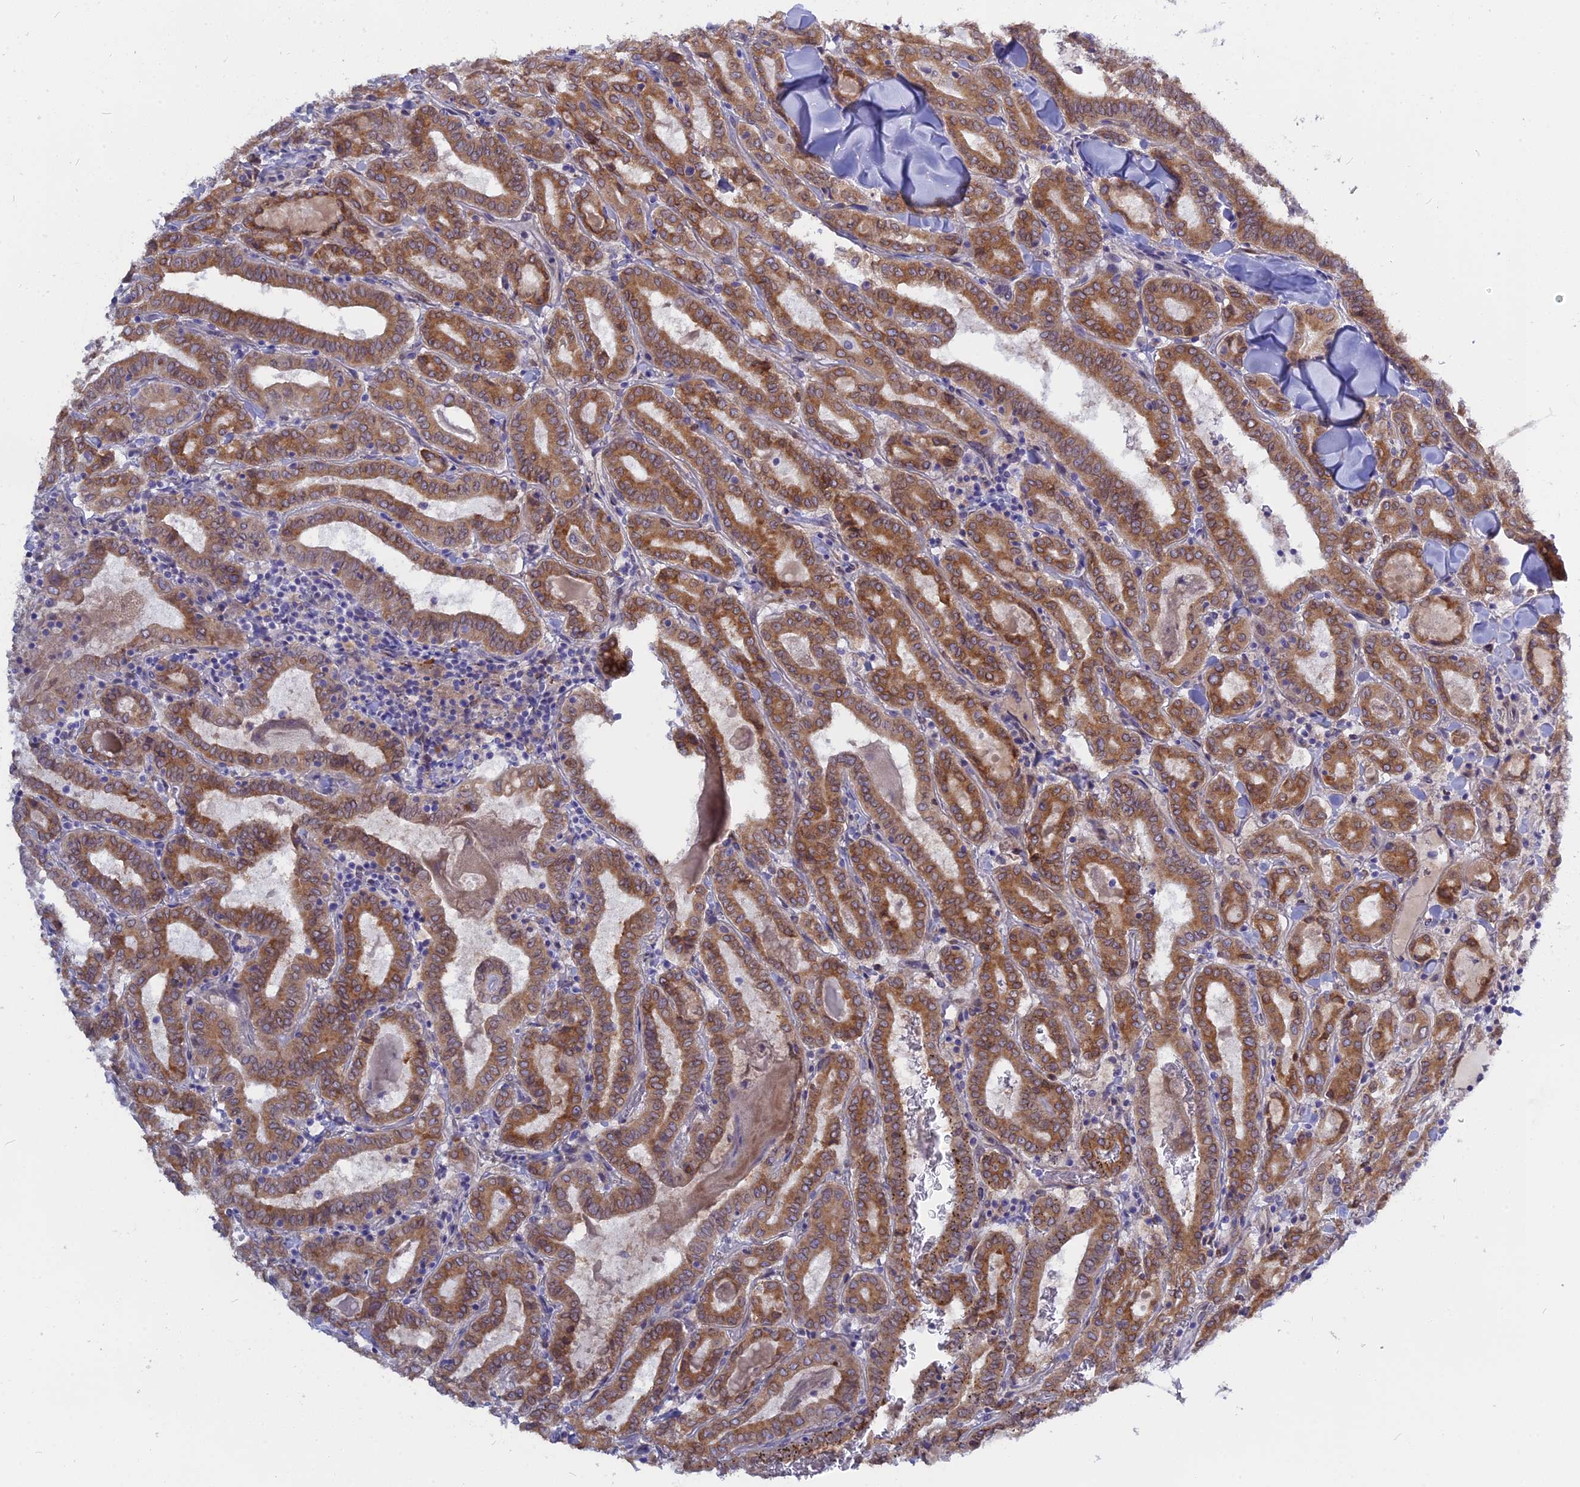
{"staining": {"intensity": "moderate", "quantity": ">75%", "location": "cytoplasmic/membranous"}, "tissue": "thyroid cancer", "cell_type": "Tumor cells", "image_type": "cancer", "snomed": [{"axis": "morphology", "description": "Papillary adenocarcinoma, NOS"}, {"axis": "topography", "description": "Thyroid gland"}], "caption": "There is medium levels of moderate cytoplasmic/membranous positivity in tumor cells of thyroid cancer (papillary adenocarcinoma), as demonstrated by immunohistochemical staining (brown color).", "gene": "TLCD1", "patient": {"sex": "female", "age": 72}}